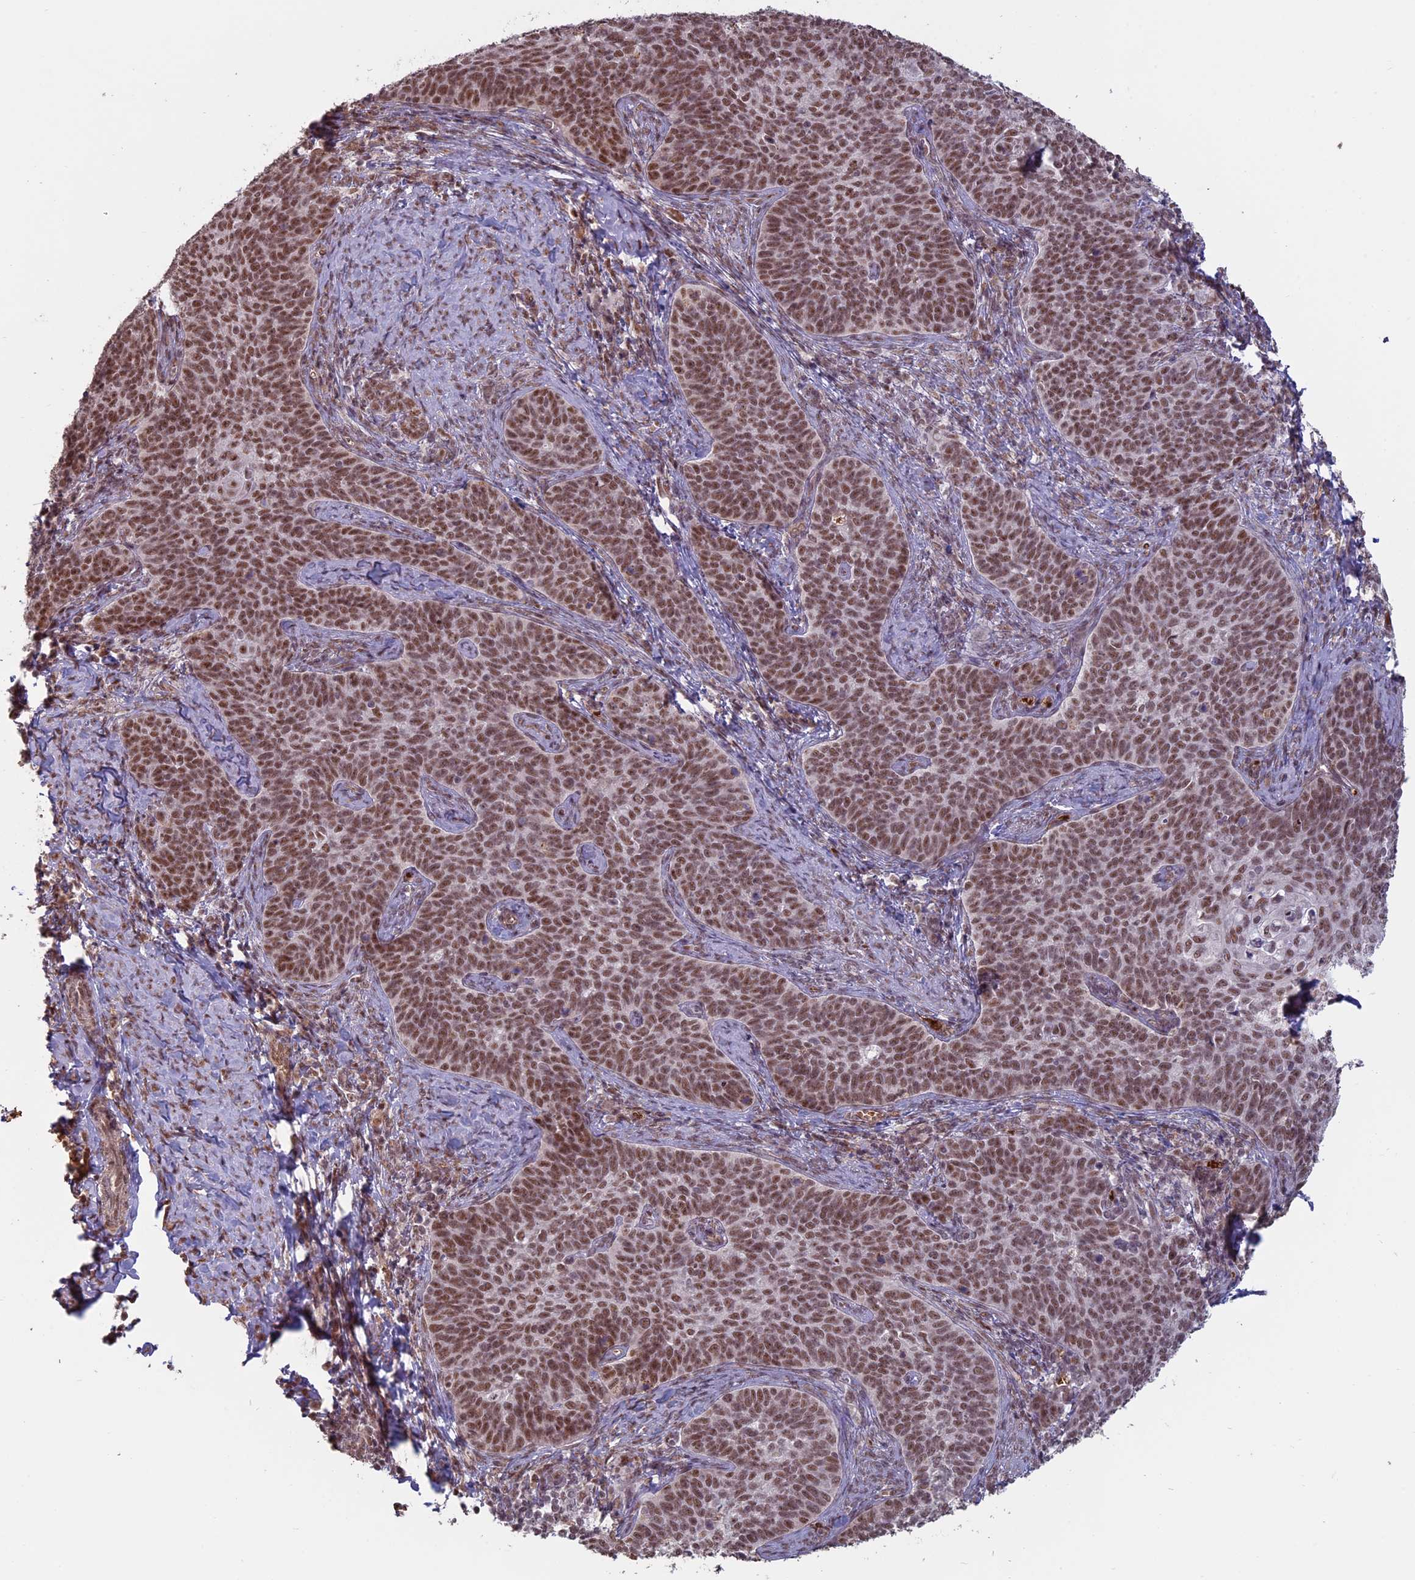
{"staining": {"intensity": "moderate", "quantity": ">75%", "location": "nuclear"}, "tissue": "cervical cancer", "cell_type": "Tumor cells", "image_type": "cancer", "snomed": [{"axis": "morphology", "description": "Normal tissue, NOS"}, {"axis": "morphology", "description": "Squamous cell carcinoma, NOS"}, {"axis": "topography", "description": "Cervix"}], "caption": "Moderate nuclear positivity for a protein is appreciated in approximately >75% of tumor cells of cervical squamous cell carcinoma using immunohistochemistry (IHC).", "gene": "MFAP1", "patient": {"sex": "female", "age": 39}}